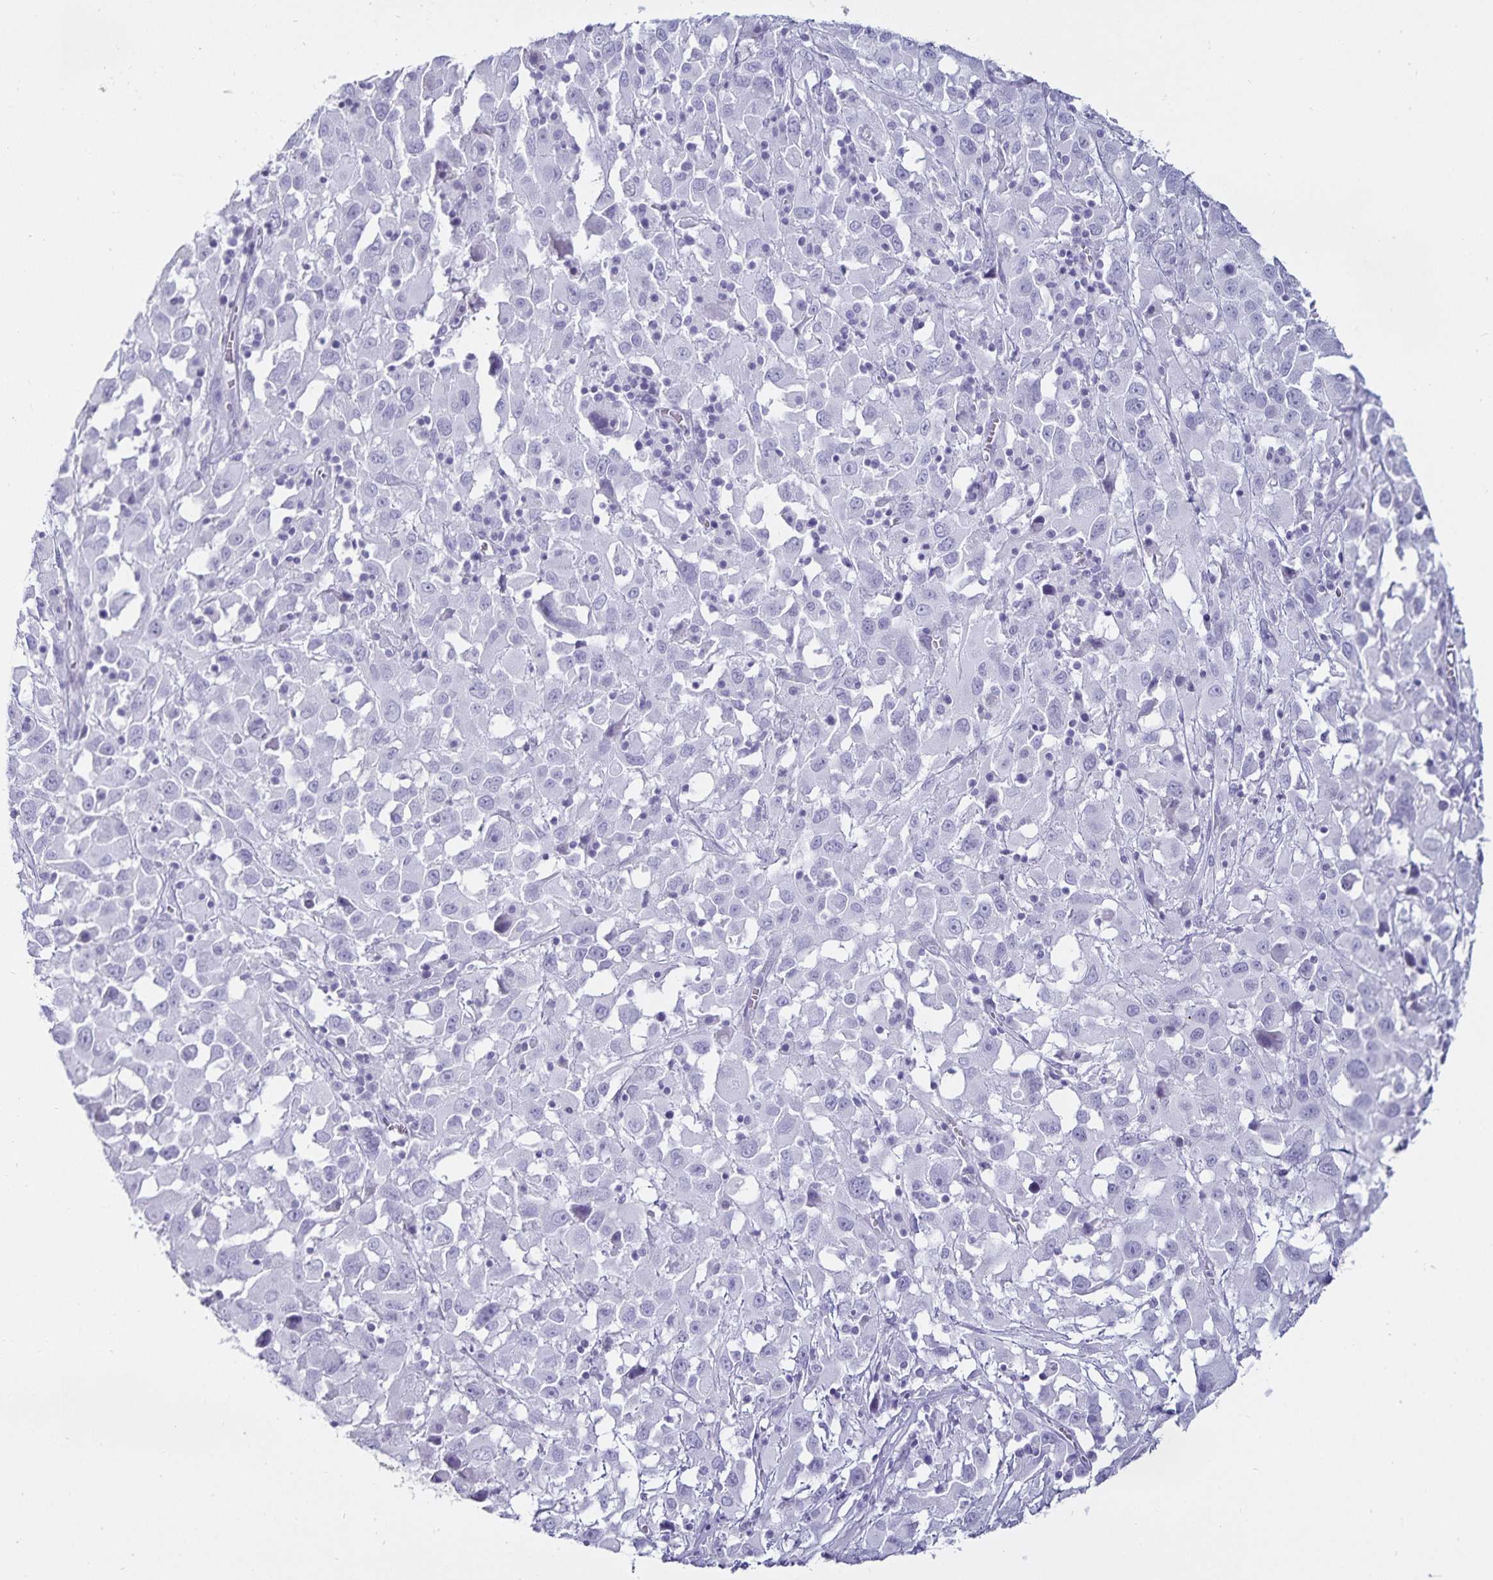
{"staining": {"intensity": "negative", "quantity": "none", "location": "none"}, "tissue": "melanoma", "cell_type": "Tumor cells", "image_type": "cancer", "snomed": [{"axis": "morphology", "description": "Malignant melanoma, Metastatic site"}, {"axis": "topography", "description": "Soft tissue"}], "caption": "Malignant melanoma (metastatic site) was stained to show a protein in brown. There is no significant expression in tumor cells. (DAB immunohistochemistry with hematoxylin counter stain).", "gene": "DEFA6", "patient": {"sex": "male", "age": 50}}